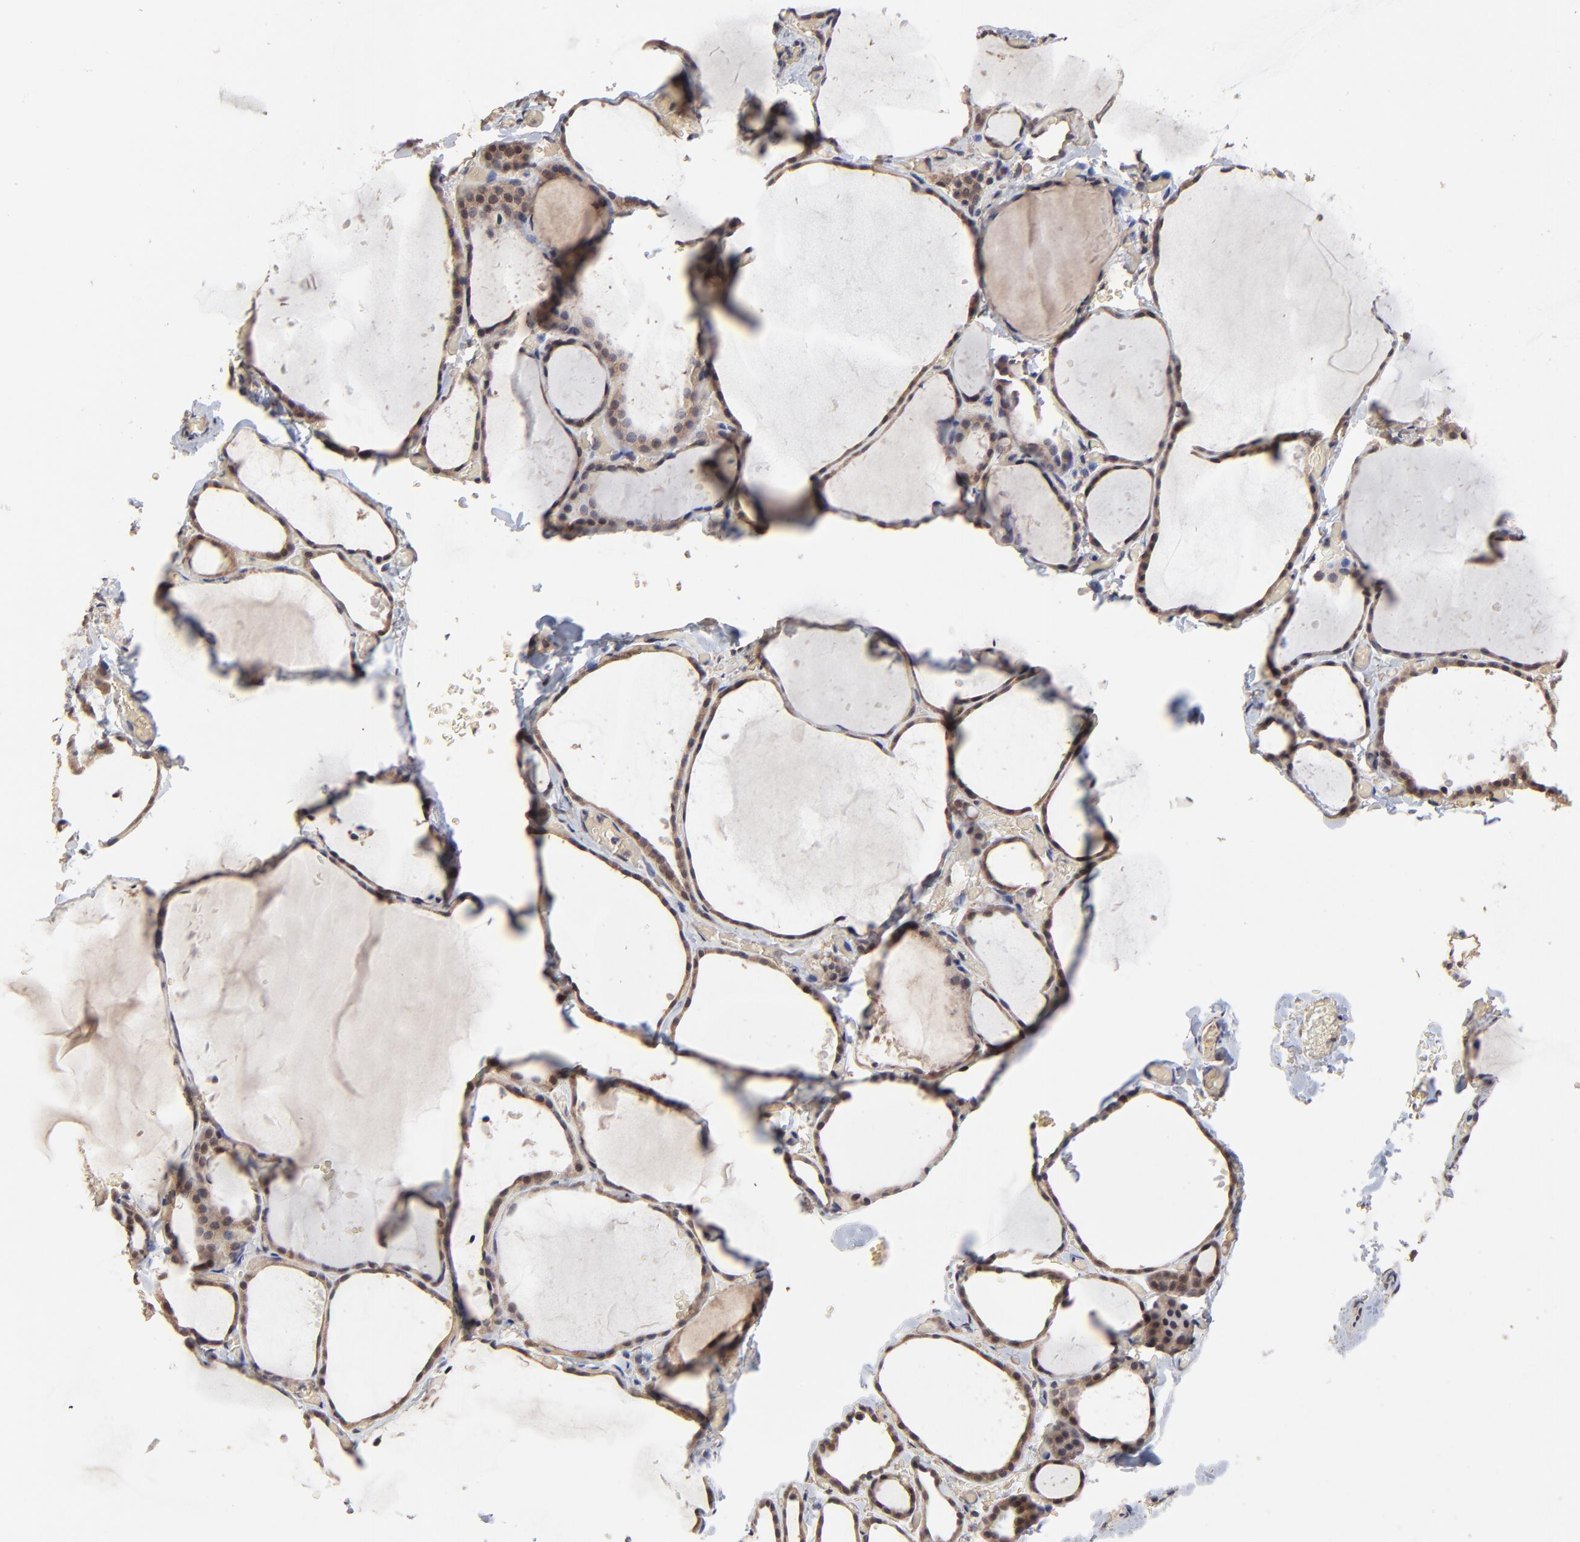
{"staining": {"intensity": "weak", "quantity": ">75%", "location": "cytoplasmic/membranous"}, "tissue": "thyroid gland", "cell_type": "Glandular cells", "image_type": "normal", "snomed": [{"axis": "morphology", "description": "Normal tissue, NOS"}, {"axis": "topography", "description": "Thyroid gland"}], "caption": "Immunohistochemical staining of unremarkable human thyroid gland reveals low levels of weak cytoplasmic/membranous positivity in approximately >75% of glandular cells.", "gene": "FRMD8", "patient": {"sex": "female", "age": 22}}